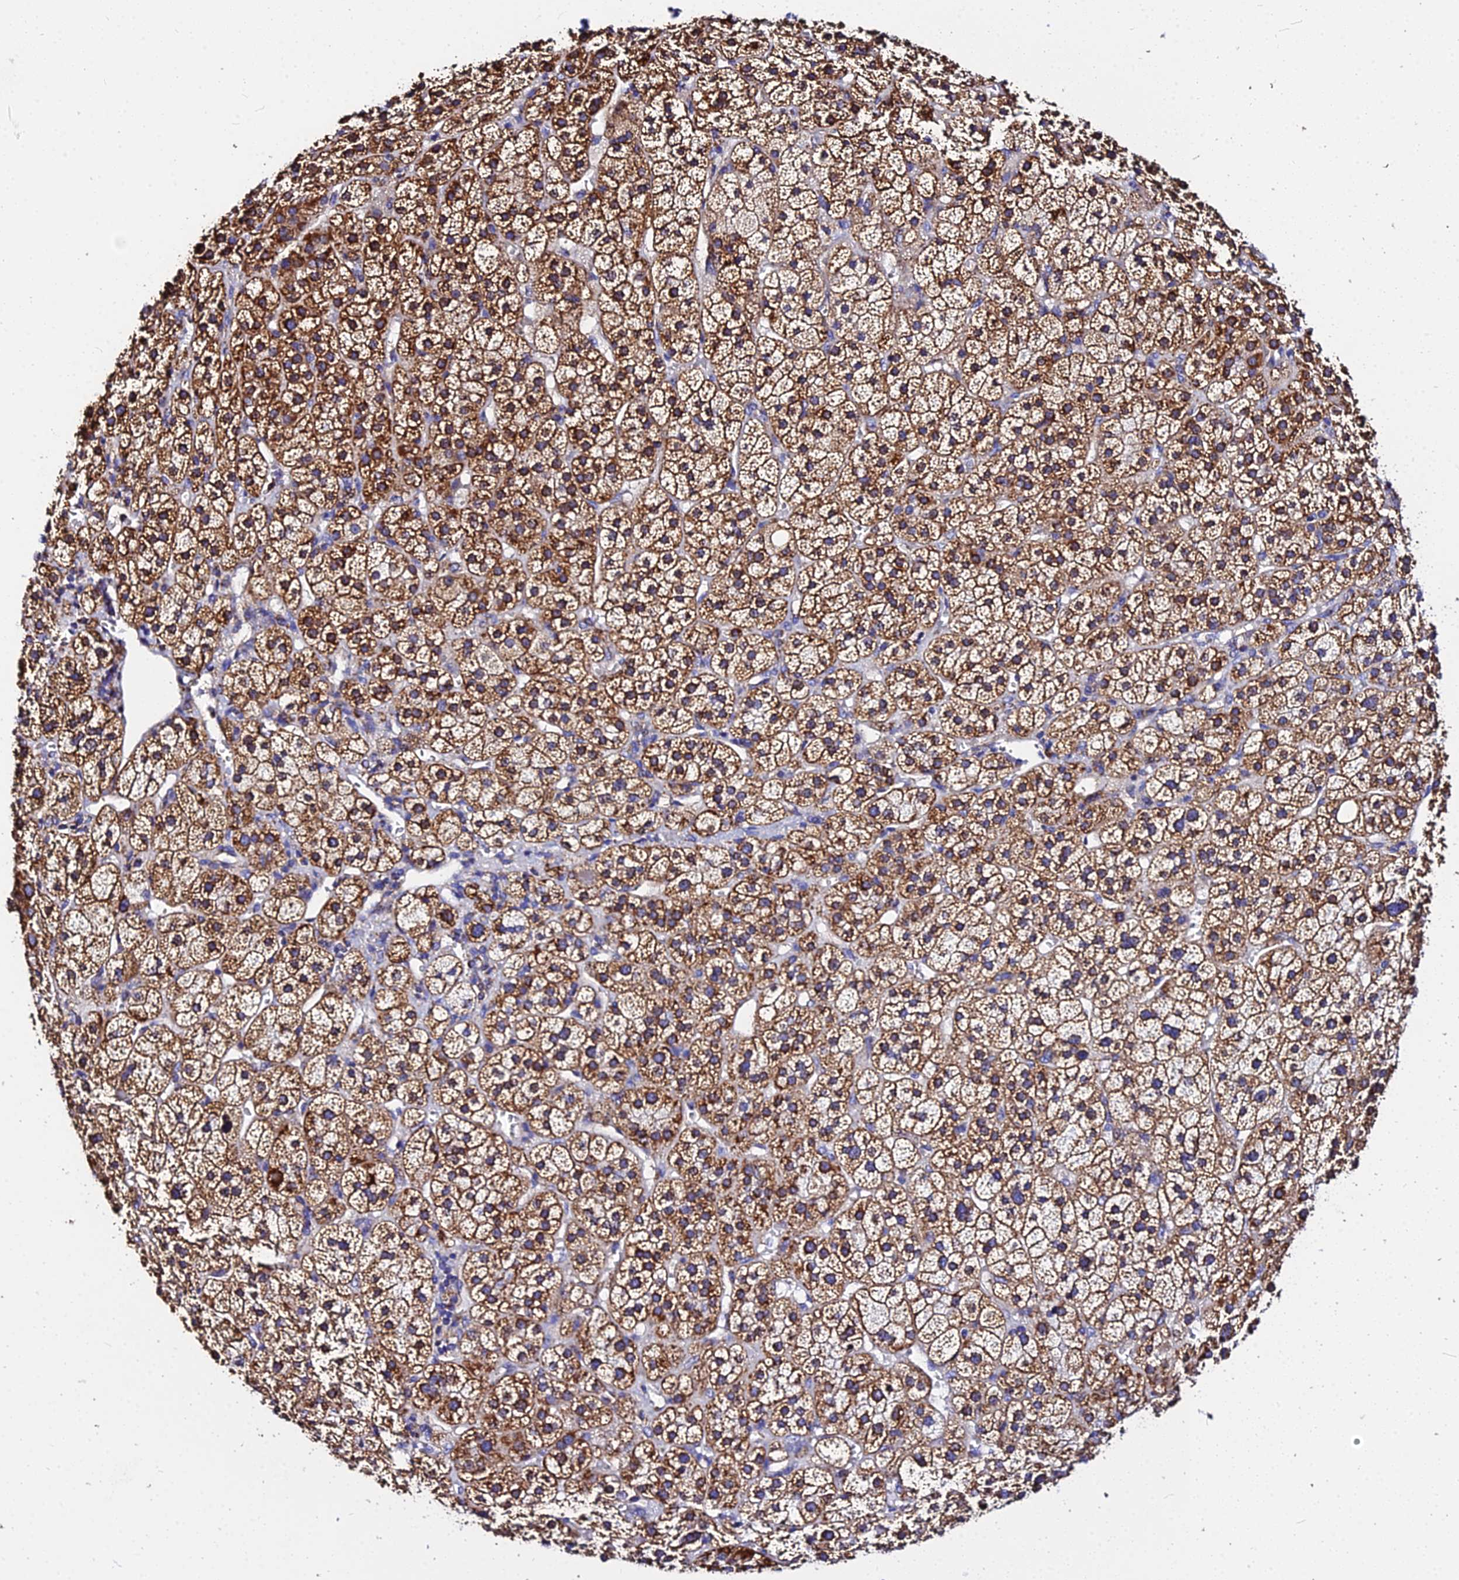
{"staining": {"intensity": "strong", "quantity": ">75%", "location": "cytoplasmic/membranous"}, "tissue": "adrenal gland", "cell_type": "Glandular cells", "image_type": "normal", "snomed": [{"axis": "morphology", "description": "Normal tissue, NOS"}, {"axis": "topography", "description": "Adrenal gland"}], "caption": "DAB (3,3'-diaminobenzidine) immunohistochemical staining of benign human adrenal gland exhibits strong cytoplasmic/membranous protein positivity in approximately >75% of glandular cells. Immunohistochemistry stains the protein of interest in brown and the nuclei are stained blue.", "gene": "ZNF573", "patient": {"sex": "female", "age": 70}}